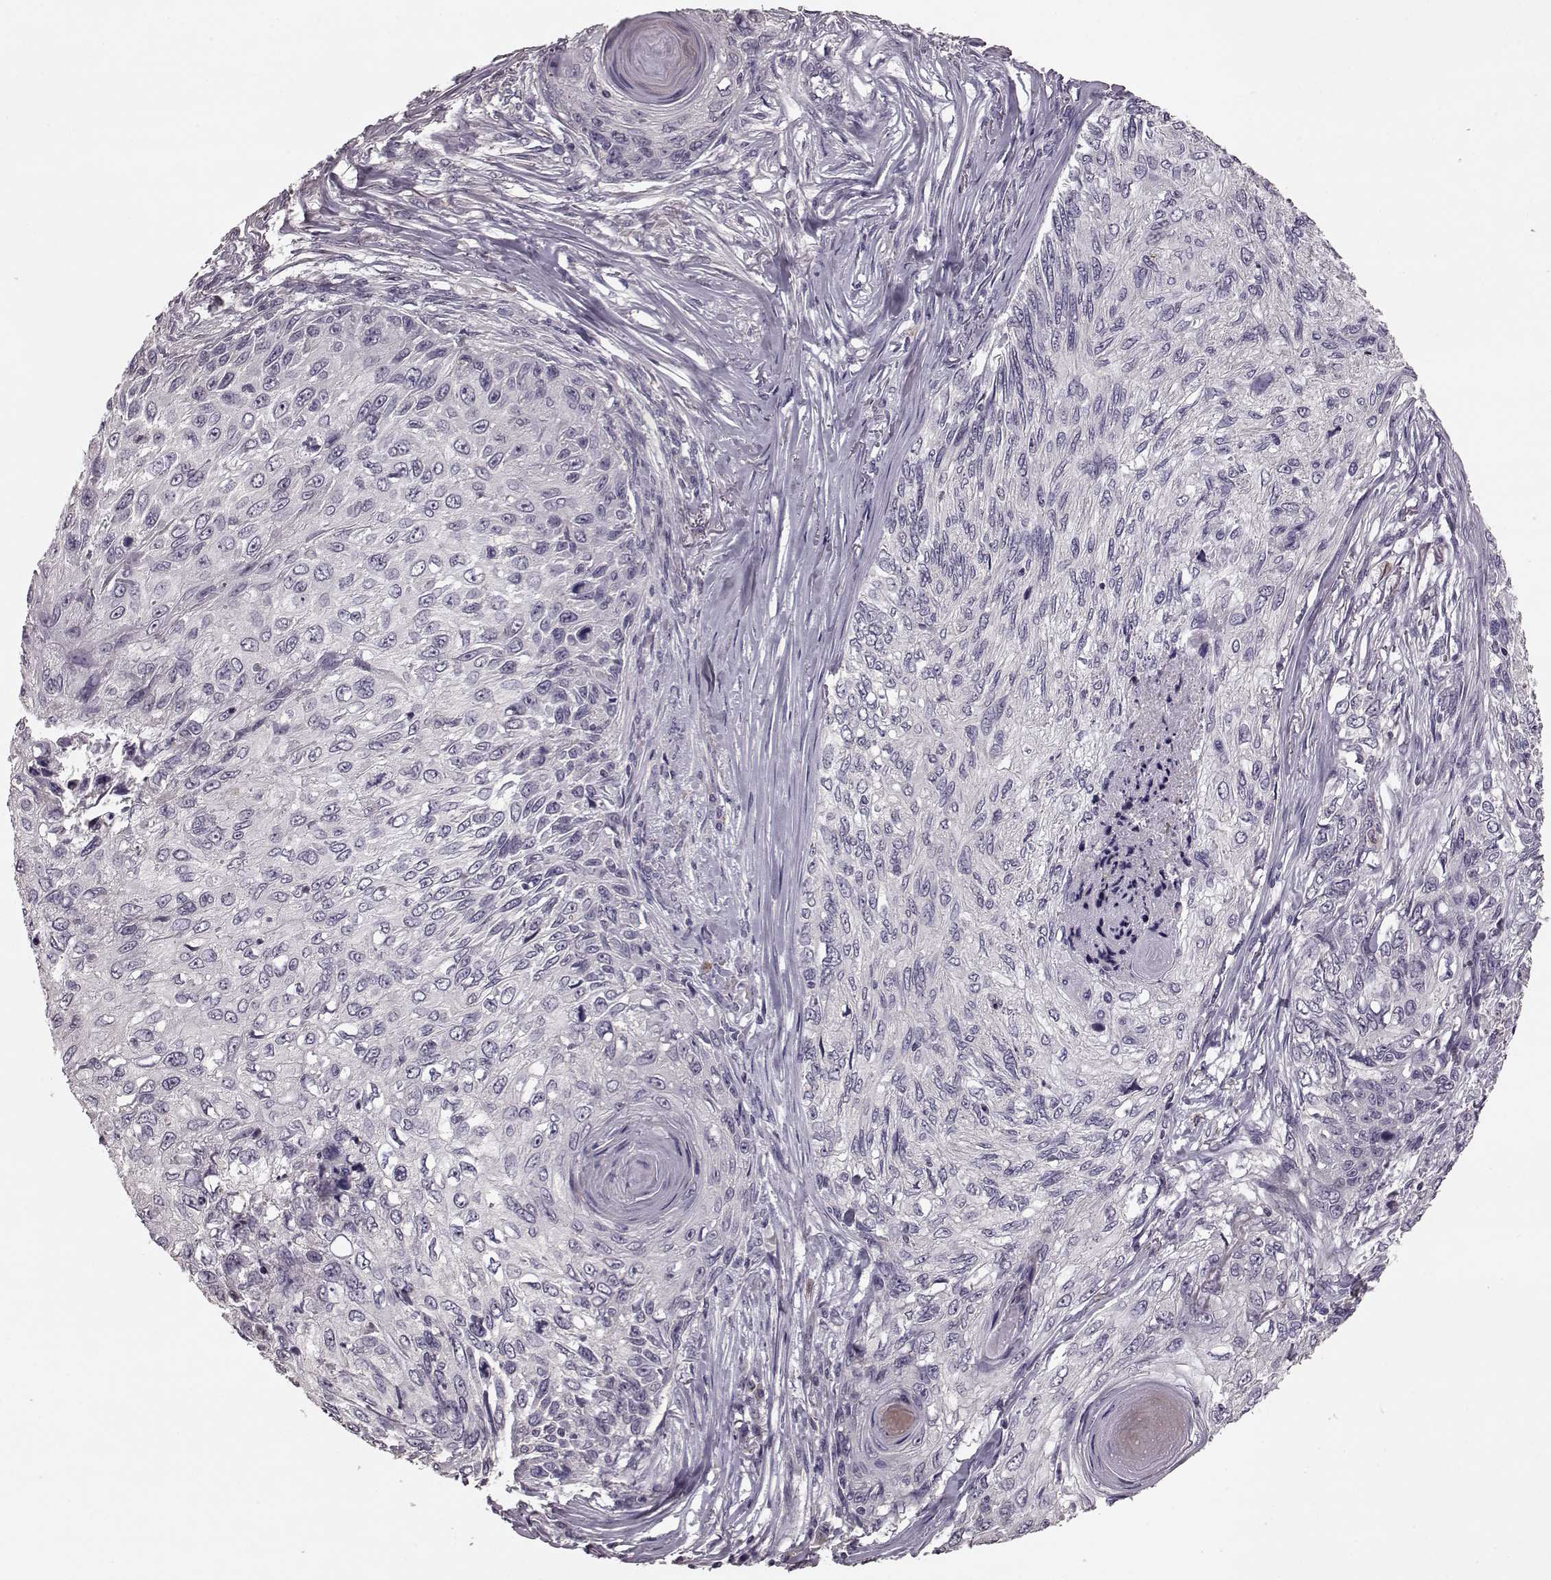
{"staining": {"intensity": "negative", "quantity": "none", "location": "none"}, "tissue": "skin cancer", "cell_type": "Tumor cells", "image_type": "cancer", "snomed": [{"axis": "morphology", "description": "Squamous cell carcinoma, NOS"}, {"axis": "topography", "description": "Skin"}], "caption": "IHC photomicrograph of skin cancer (squamous cell carcinoma) stained for a protein (brown), which displays no staining in tumor cells.", "gene": "SLC52A3", "patient": {"sex": "male", "age": 92}}